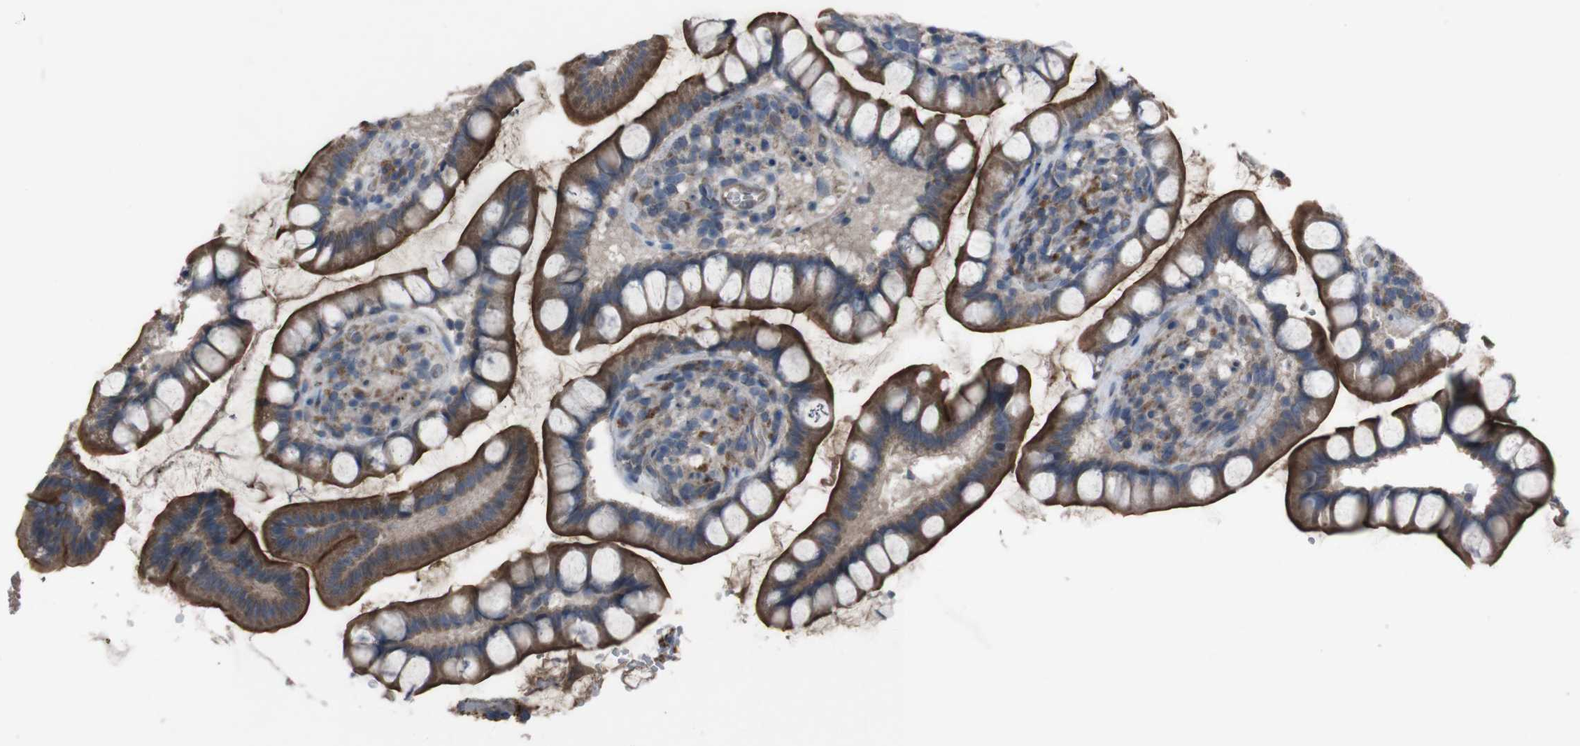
{"staining": {"intensity": "strong", "quantity": ">75%", "location": "cytoplasmic/membranous"}, "tissue": "small intestine", "cell_type": "Glandular cells", "image_type": "normal", "snomed": [{"axis": "morphology", "description": "Normal tissue, NOS"}, {"axis": "topography", "description": "Small intestine"}], "caption": "Immunohistochemical staining of unremarkable human small intestine demonstrates high levels of strong cytoplasmic/membranous staining in approximately >75% of glandular cells.", "gene": "EFNA5", "patient": {"sex": "female", "age": 84}}